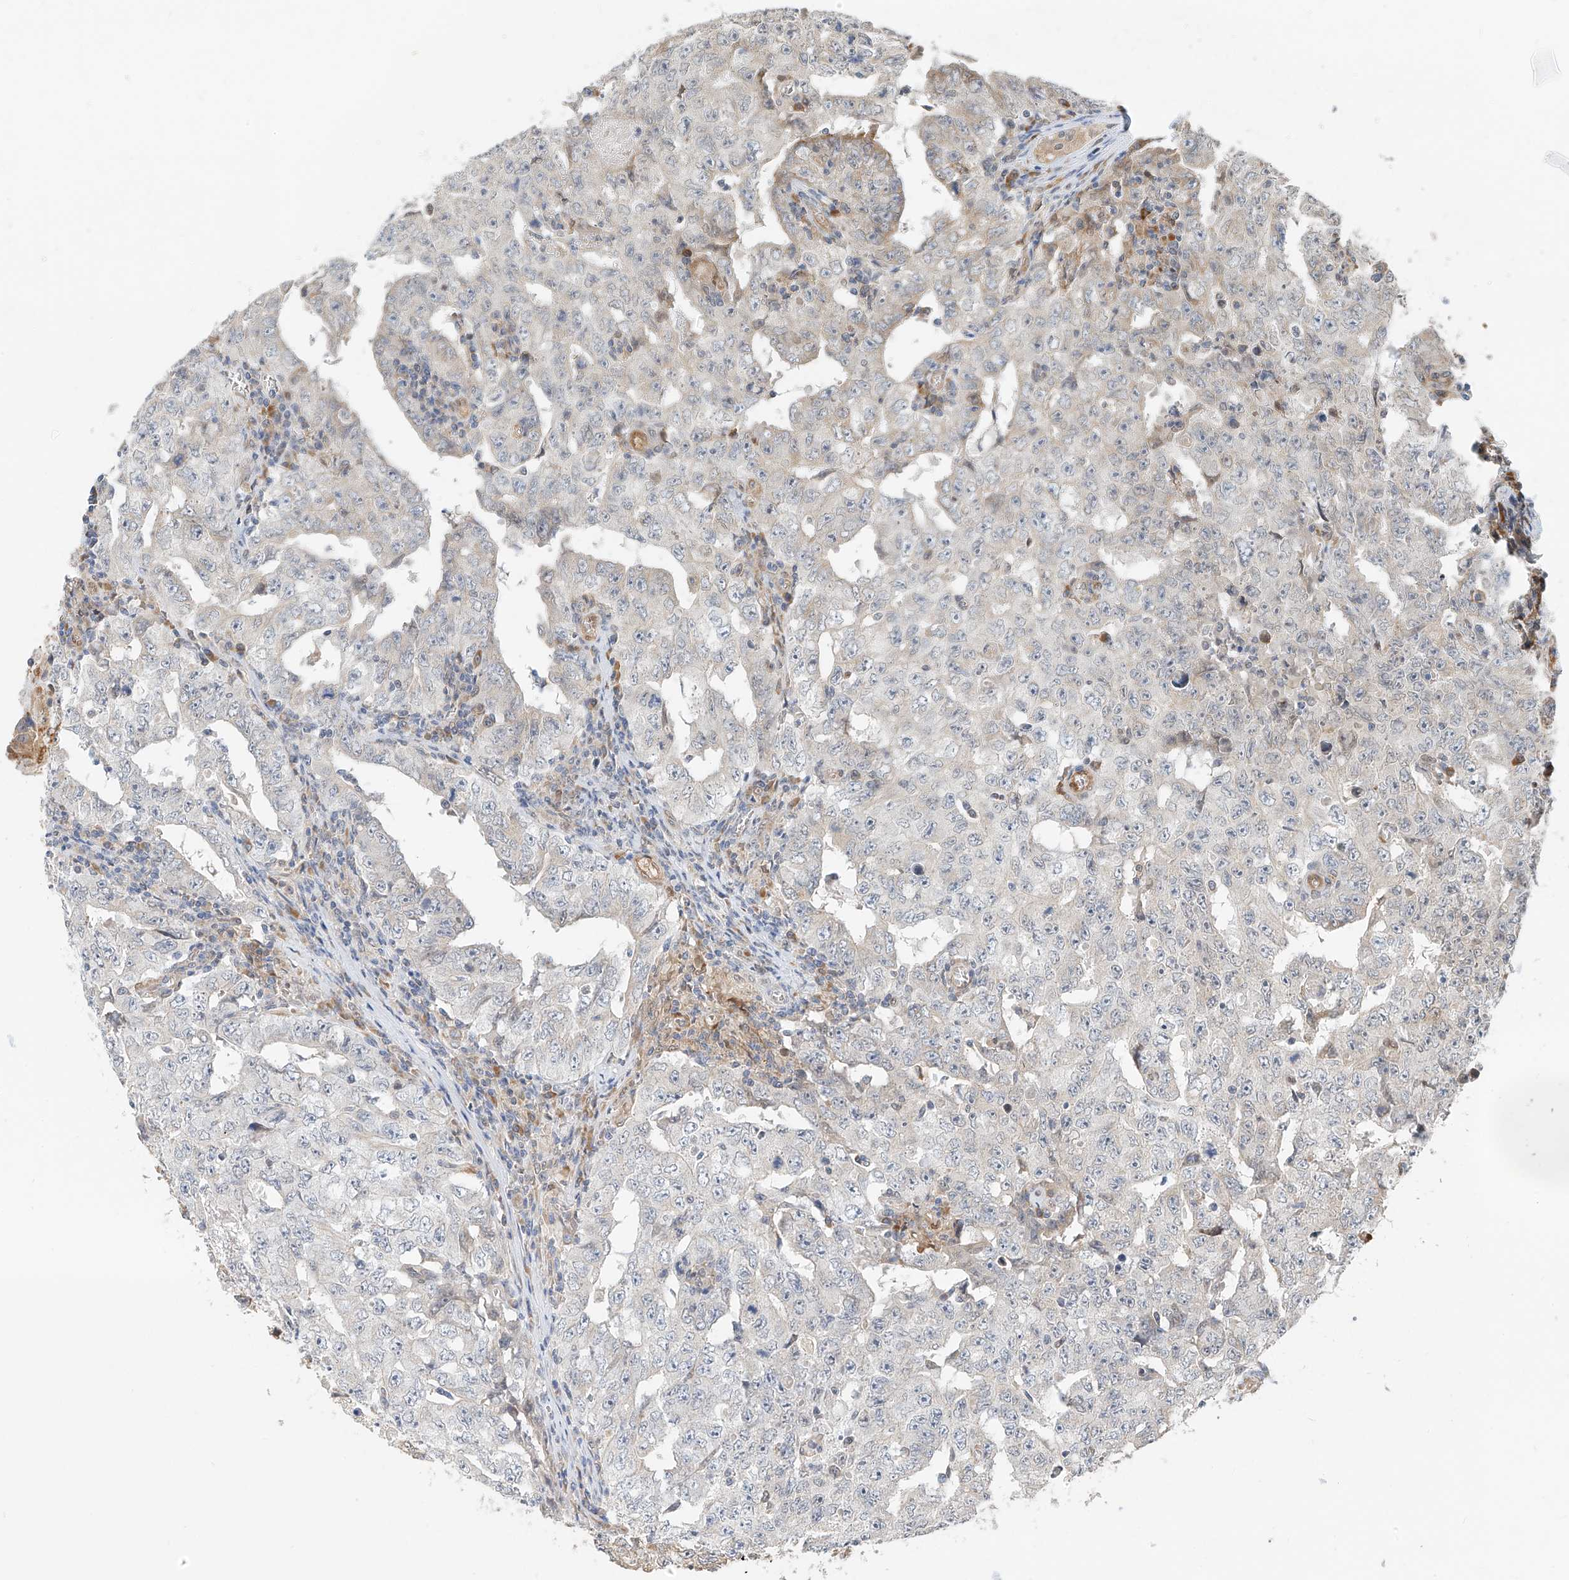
{"staining": {"intensity": "negative", "quantity": "none", "location": "none"}, "tissue": "testis cancer", "cell_type": "Tumor cells", "image_type": "cancer", "snomed": [{"axis": "morphology", "description": "Carcinoma, Embryonal, NOS"}, {"axis": "topography", "description": "Testis"}], "caption": "The IHC image has no significant expression in tumor cells of testis cancer tissue.", "gene": "PPA2", "patient": {"sex": "male", "age": 26}}